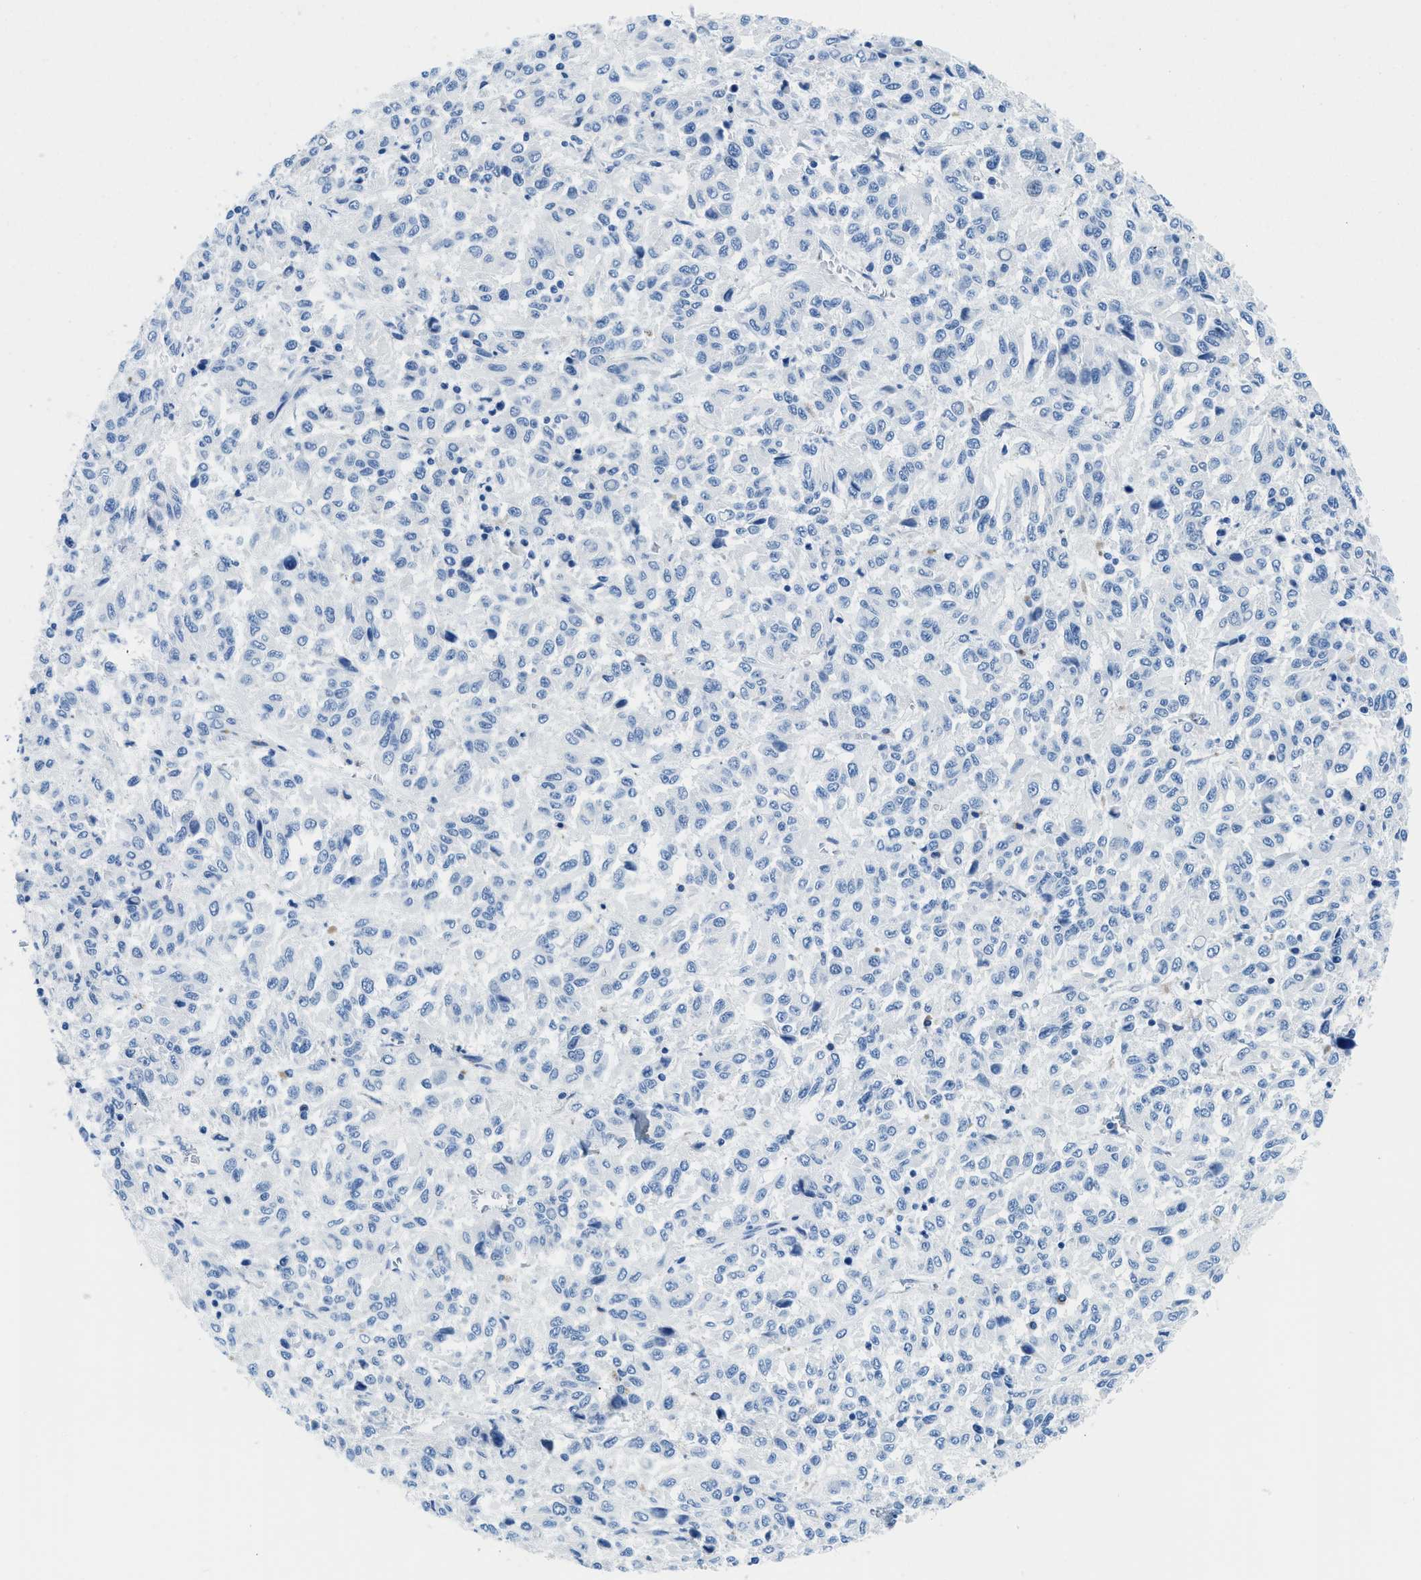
{"staining": {"intensity": "negative", "quantity": "none", "location": "none"}, "tissue": "melanoma", "cell_type": "Tumor cells", "image_type": "cancer", "snomed": [{"axis": "morphology", "description": "Malignant melanoma, Metastatic site"}, {"axis": "topography", "description": "Lung"}], "caption": "Melanoma was stained to show a protein in brown. There is no significant positivity in tumor cells. (Stains: DAB (3,3'-diaminobenzidine) immunohistochemistry with hematoxylin counter stain, Microscopy: brightfield microscopy at high magnification).", "gene": "MBL2", "patient": {"sex": "male", "age": 64}}